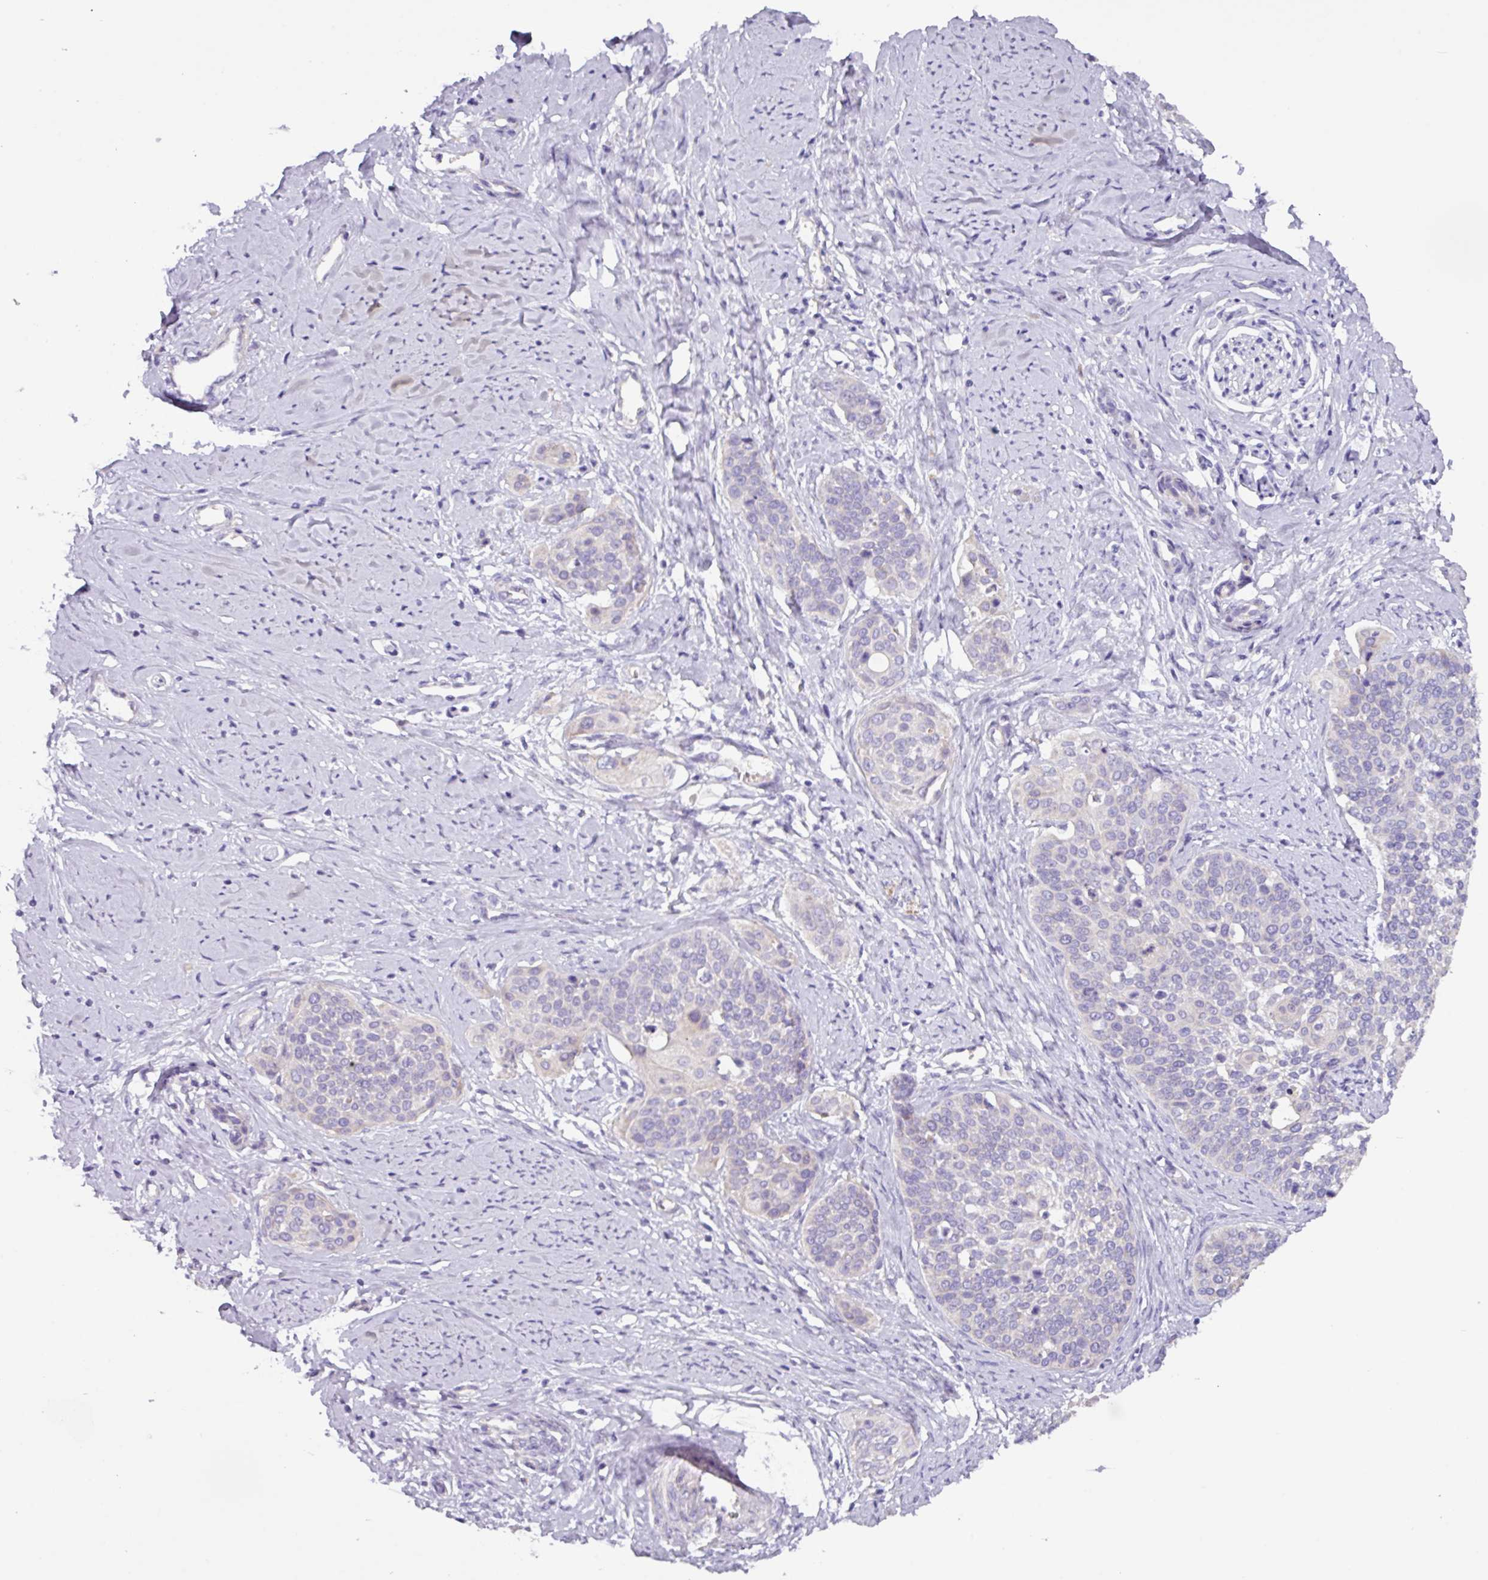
{"staining": {"intensity": "negative", "quantity": "none", "location": "none"}, "tissue": "cervical cancer", "cell_type": "Tumor cells", "image_type": "cancer", "snomed": [{"axis": "morphology", "description": "Squamous cell carcinoma, NOS"}, {"axis": "topography", "description": "Cervix"}], "caption": "High power microscopy histopathology image of an IHC histopathology image of cervical cancer (squamous cell carcinoma), revealing no significant staining in tumor cells. (DAB (3,3'-diaminobenzidine) immunohistochemistry (IHC), high magnification).", "gene": "RGS16", "patient": {"sex": "female", "age": 44}}